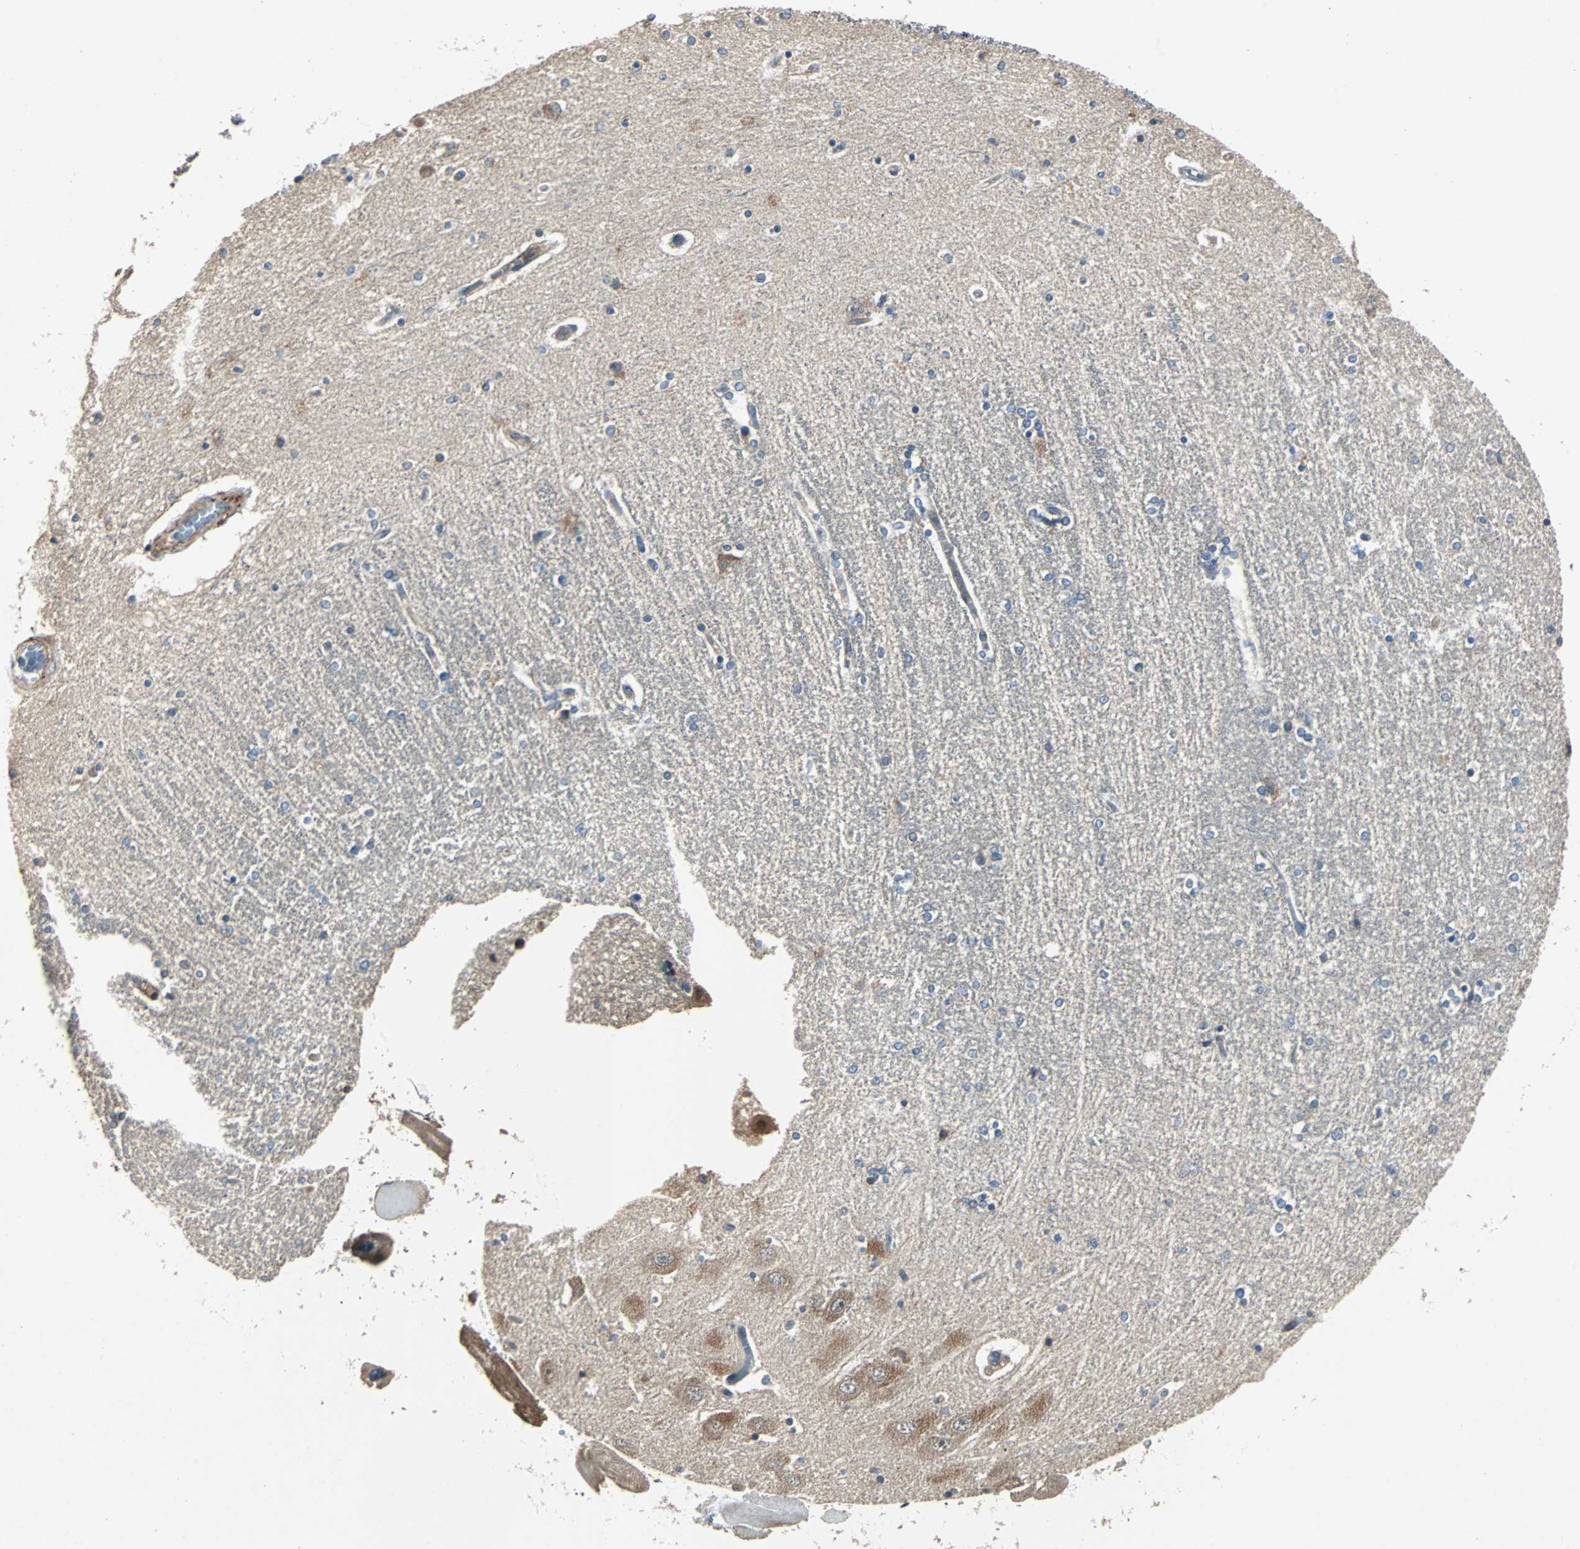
{"staining": {"intensity": "weak", "quantity": "<25%", "location": "cytoplasmic/membranous"}, "tissue": "hippocampus", "cell_type": "Glial cells", "image_type": "normal", "snomed": [{"axis": "morphology", "description": "Normal tissue, NOS"}, {"axis": "topography", "description": "Hippocampus"}], "caption": "Immunohistochemical staining of benign hippocampus displays no significant positivity in glial cells.", "gene": "CHP1", "patient": {"sex": "female", "age": 54}}